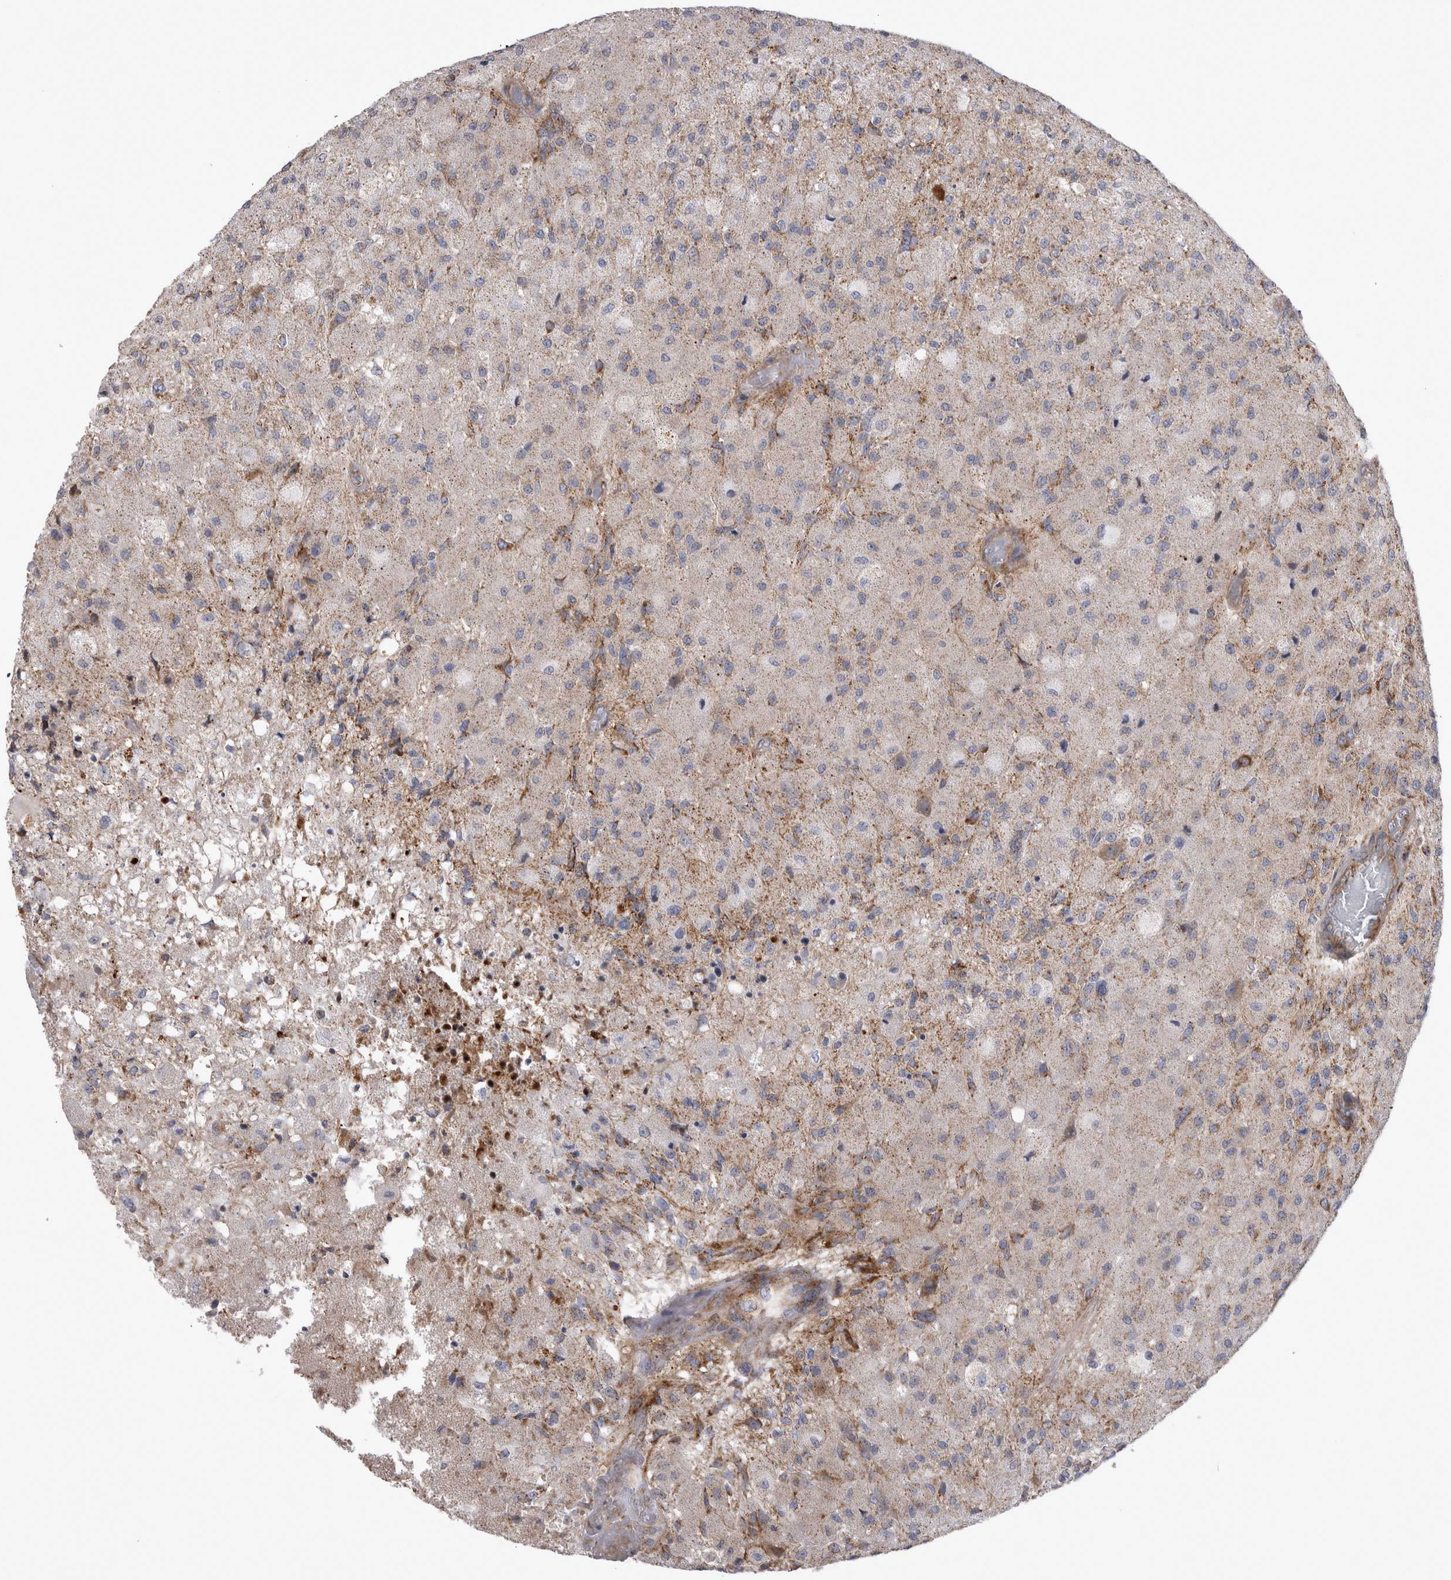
{"staining": {"intensity": "moderate", "quantity": "<25%", "location": "cytoplasmic/membranous"}, "tissue": "glioma", "cell_type": "Tumor cells", "image_type": "cancer", "snomed": [{"axis": "morphology", "description": "Normal tissue, NOS"}, {"axis": "morphology", "description": "Glioma, malignant, High grade"}, {"axis": "topography", "description": "Cerebral cortex"}], "caption": "Glioma stained with immunohistochemistry (IHC) reveals moderate cytoplasmic/membranous positivity in about <25% of tumor cells.", "gene": "TSPOAP1", "patient": {"sex": "male", "age": 77}}